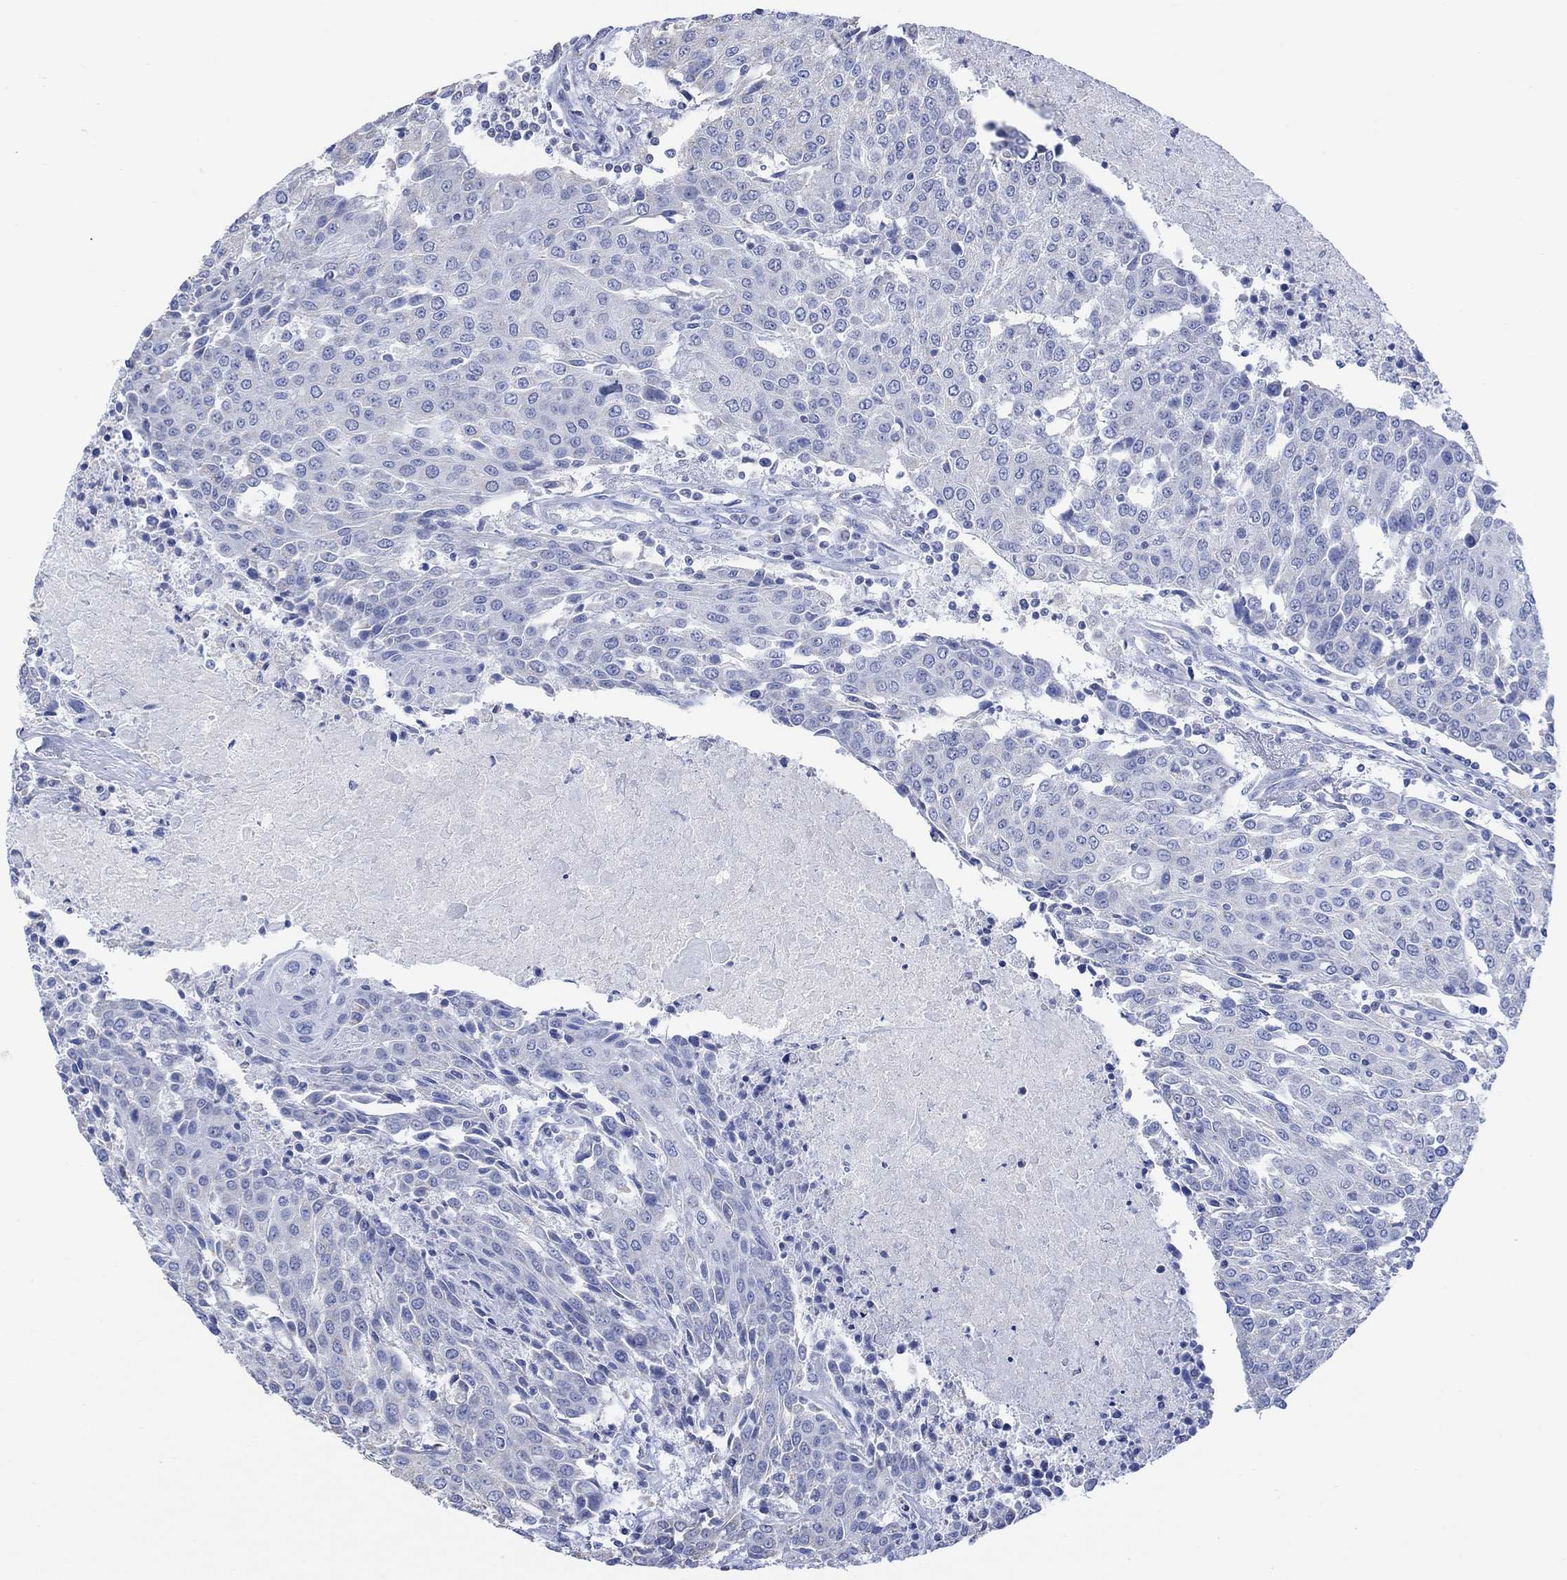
{"staining": {"intensity": "negative", "quantity": "none", "location": "none"}, "tissue": "urothelial cancer", "cell_type": "Tumor cells", "image_type": "cancer", "snomed": [{"axis": "morphology", "description": "Urothelial carcinoma, High grade"}, {"axis": "topography", "description": "Urinary bladder"}], "caption": "A high-resolution micrograph shows immunohistochemistry staining of urothelial carcinoma (high-grade), which displays no significant expression in tumor cells.", "gene": "SYT12", "patient": {"sex": "female", "age": 85}}